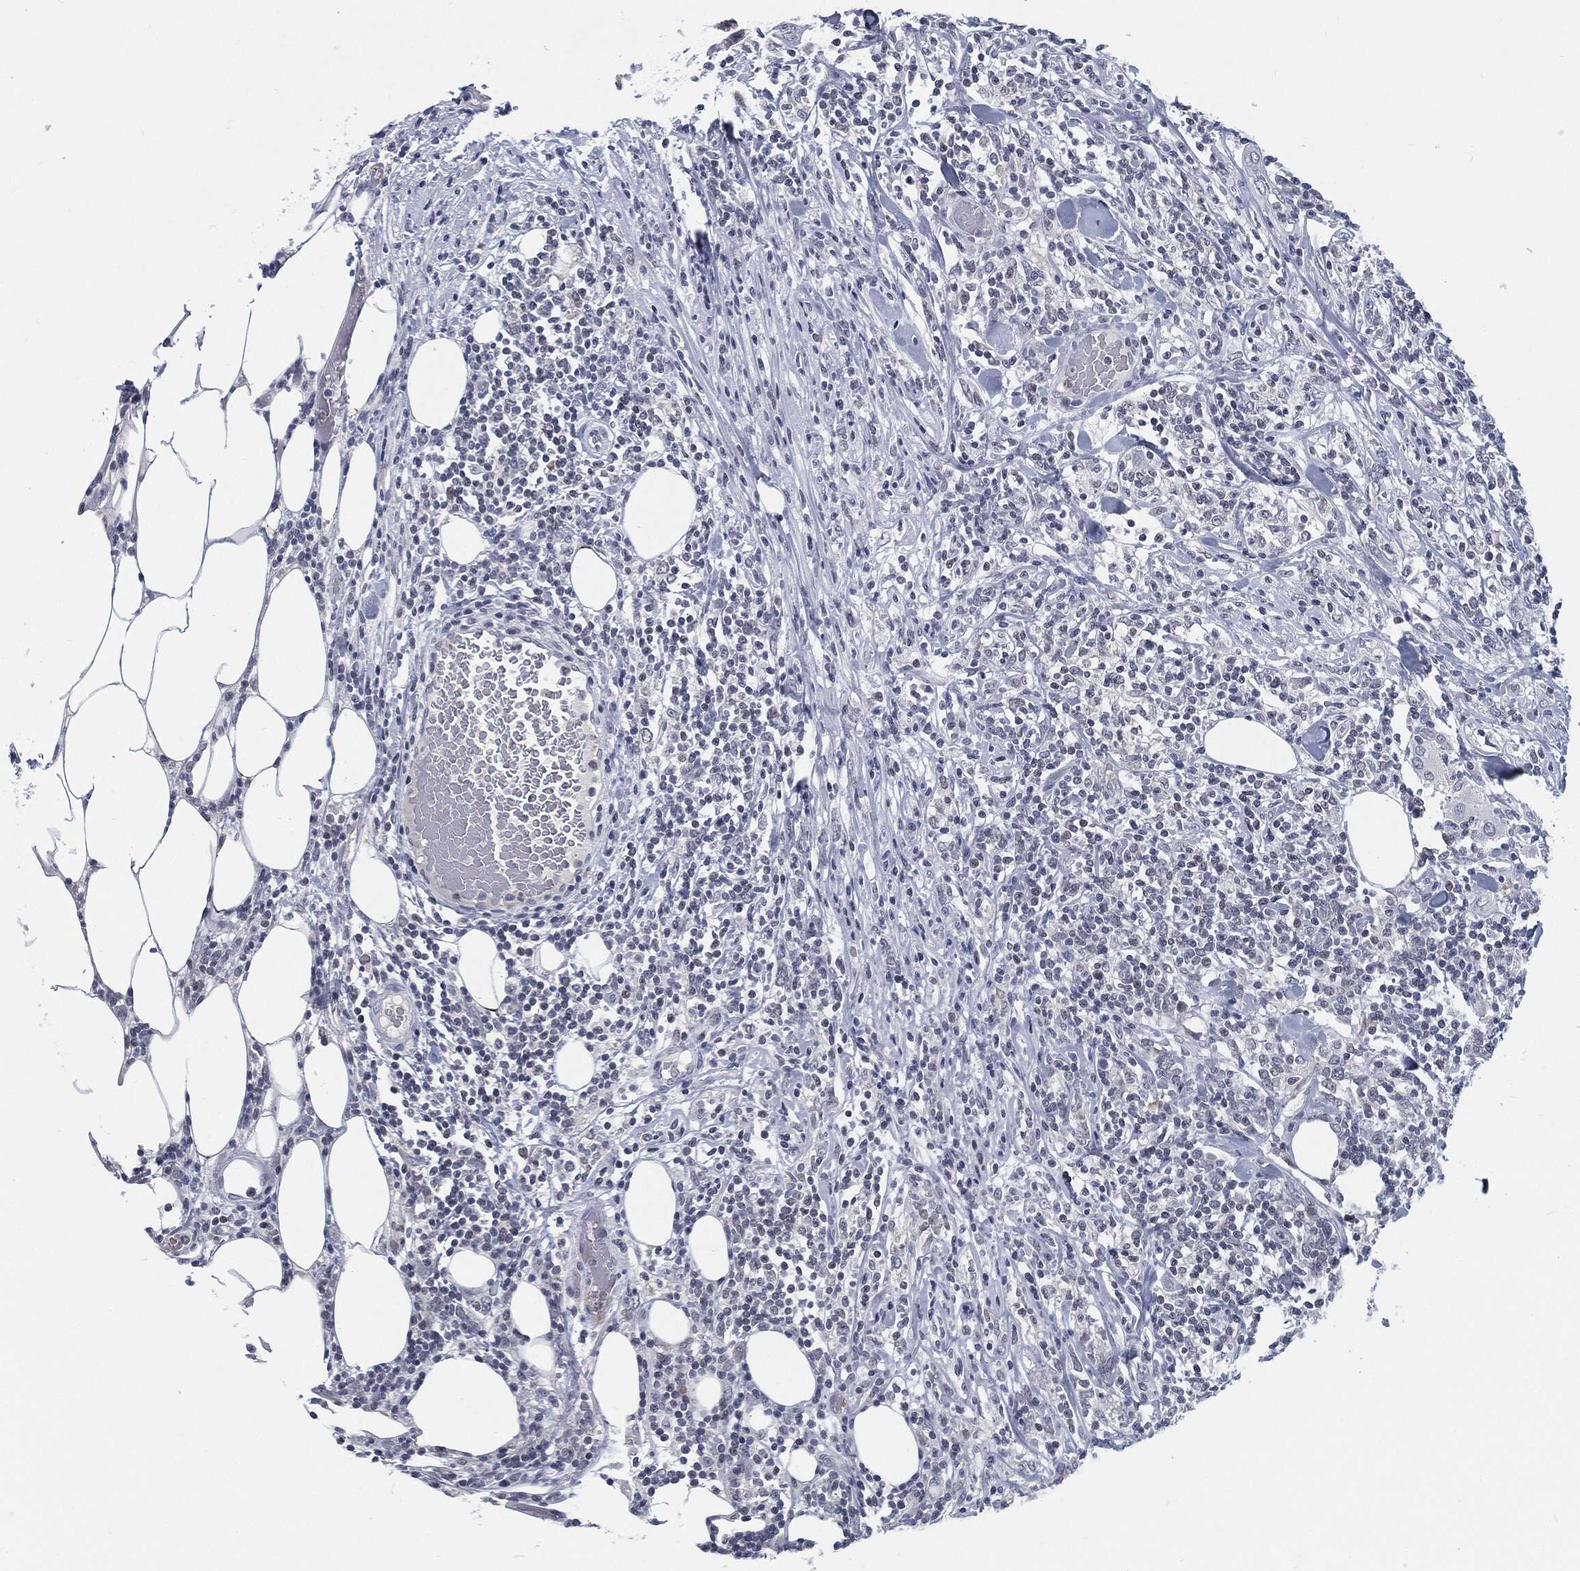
{"staining": {"intensity": "negative", "quantity": "none", "location": "none"}, "tissue": "lymphoma", "cell_type": "Tumor cells", "image_type": "cancer", "snomed": [{"axis": "morphology", "description": "Malignant lymphoma, non-Hodgkin's type, High grade"}, {"axis": "topography", "description": "Lymph node"}], "caption": "This is a histopathology image of immunohistochemistry (IHC) staining of high-grade malignant lymphoma, non-Hodgkin's type, which shows no staining in tumor cells.", "gene": "PROM1", "patient": {"sex": "female", "age": 84}}